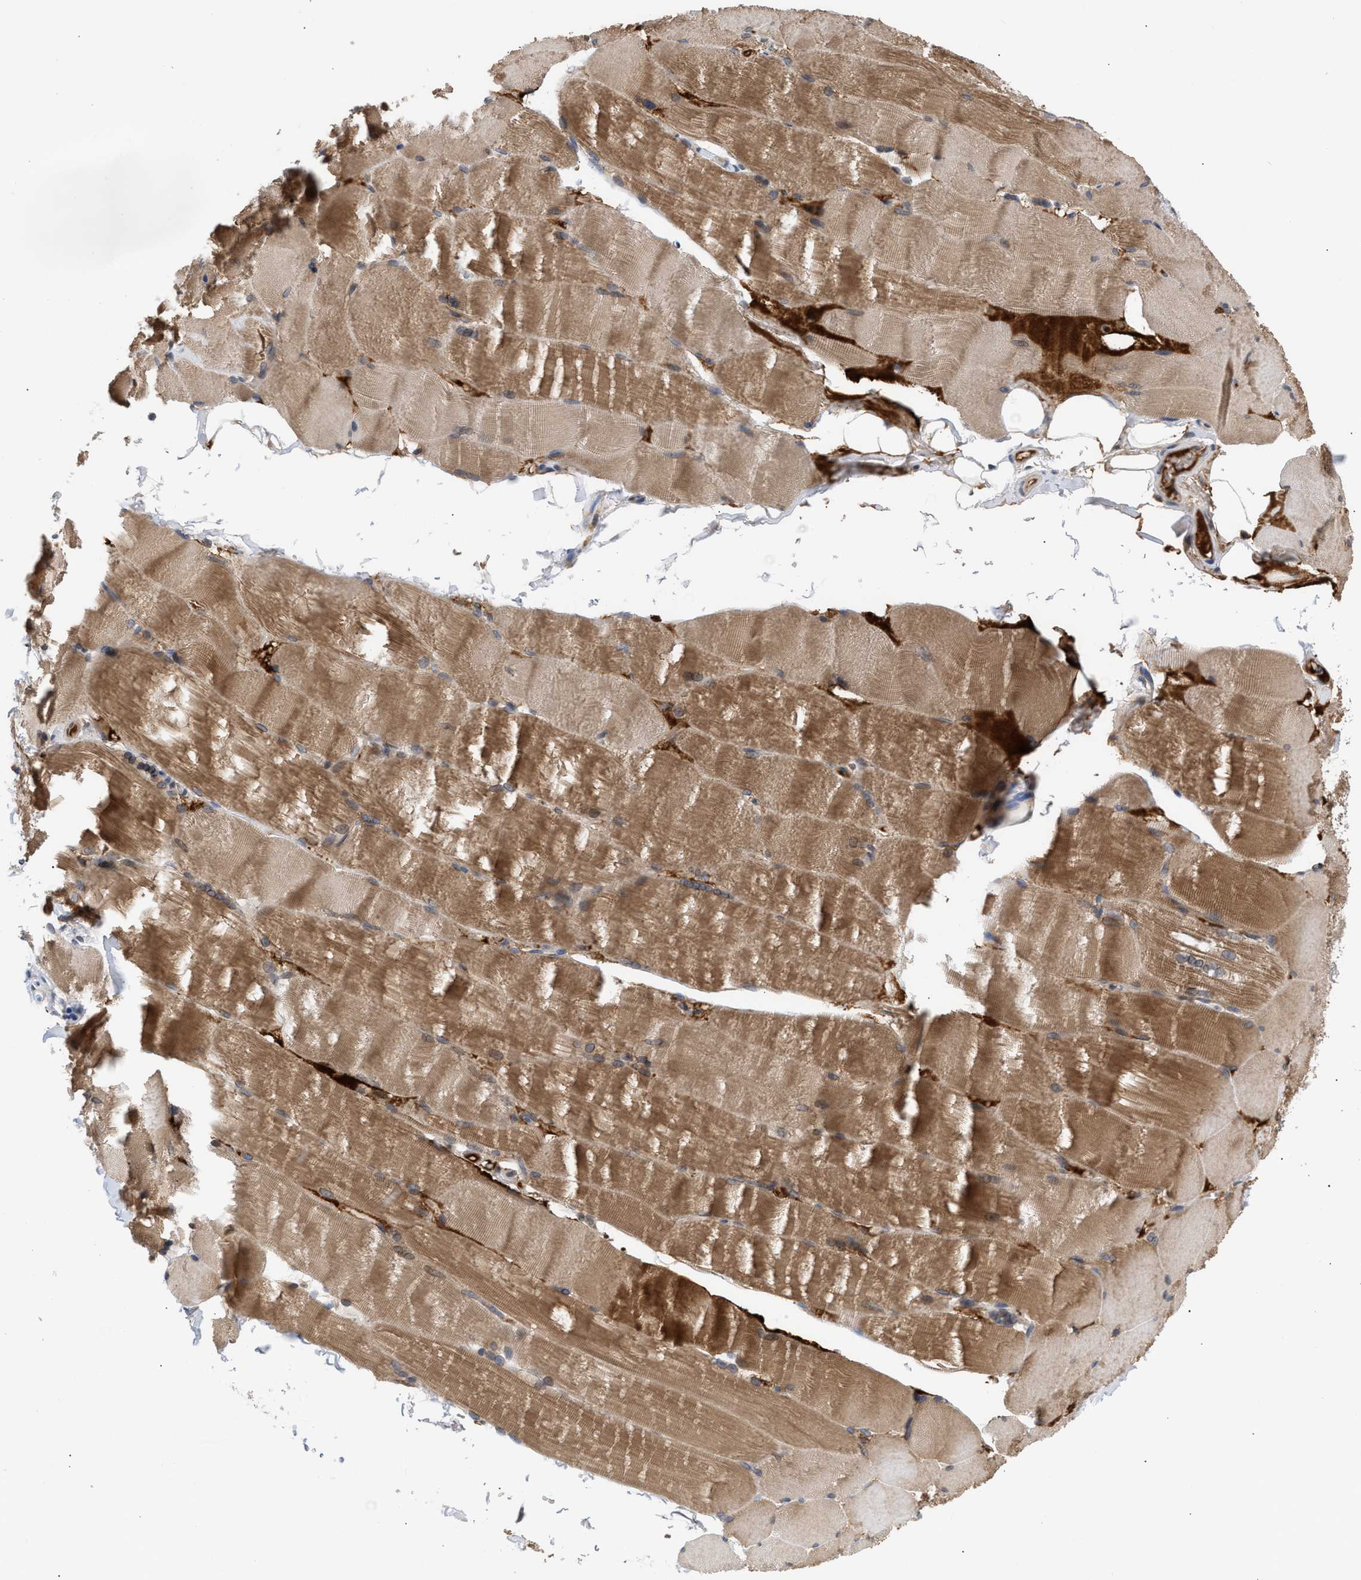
{"staining": {"intensity": "moderate", "quantity": ">75%", "location": "cytoplasmic/membranous"}, "tissue": "skeletal muscle", "cell_type": "Myocytes", "image_type": "normal", "snomed": [{"axis": "morphology", "description": "Normal tissue, NOS"}, {"axis": "topography", "description": "Skin"}, {"axis": "topography", "description": "Skeletal muscle"}], "caption": "Immunohistochemical staining of benign skeletal muscle shows medium levels of moderate cytoplasmic/membranous positivity in about >75% of myocytes. The staining is performed using DAB brown chromogen to label protein expression. The nuclei are counter-stained blue using hematoxylin.", "gene": "NUP62", "patient": {"sex": "male", "age": 83}}